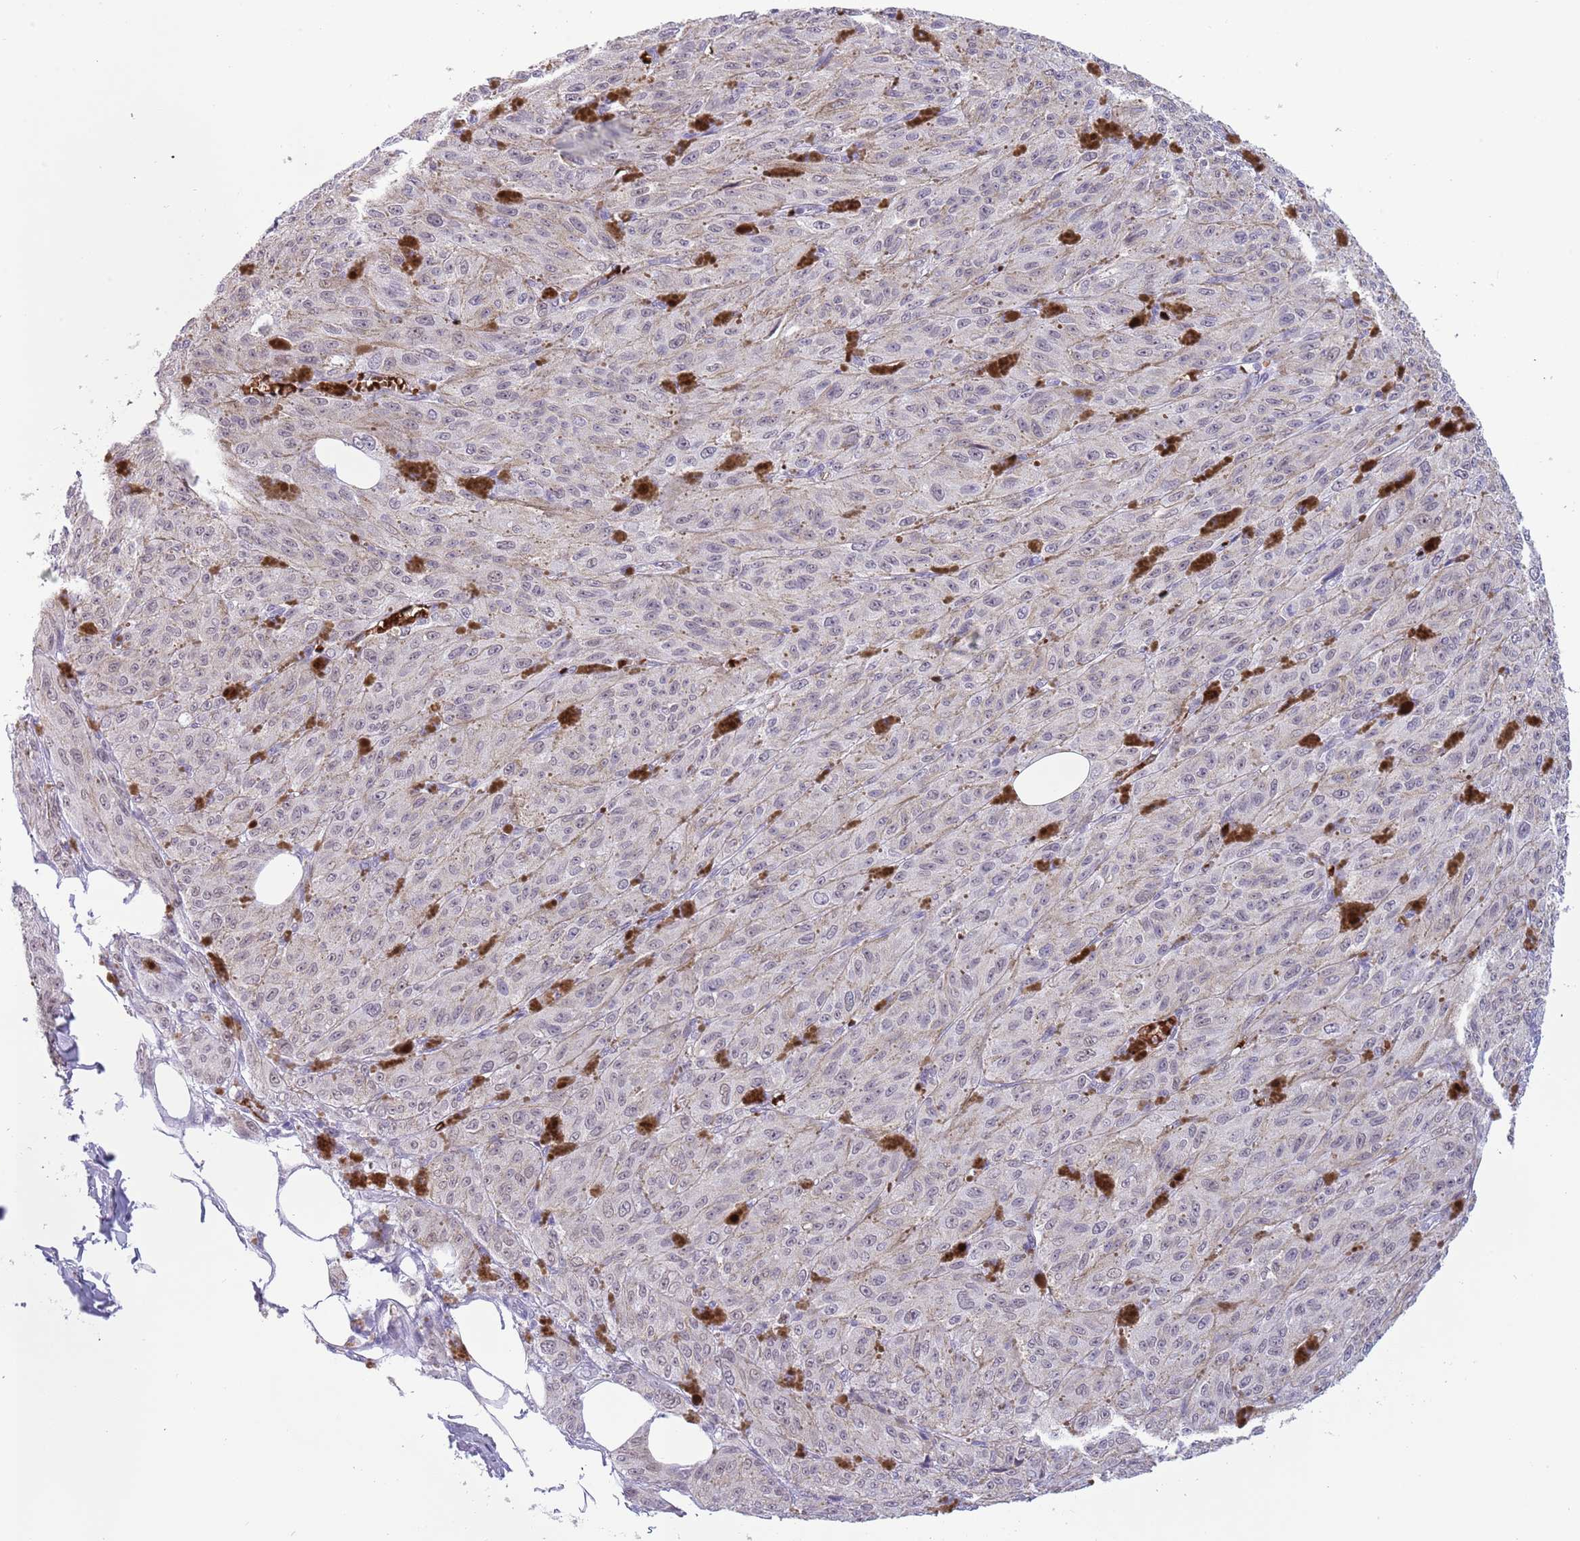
{"staining": {"intensity": "weak", "quantity": "<25%", "location": "nuclear"}, "tissue": "melanoma", "cell_type": "Tumor cells", "image_type": "cancer", "snomed": [{"axis": "morphology", "description": "Malignant melanoma, NOS"}, {"axis": "topography", "description": "Skin"}], "caption": "The image reveals no significant expression in tumor cells of malignant melanoma.", "gene": "LYPD6B", "patient": {"sex": "female", "age": 52}}